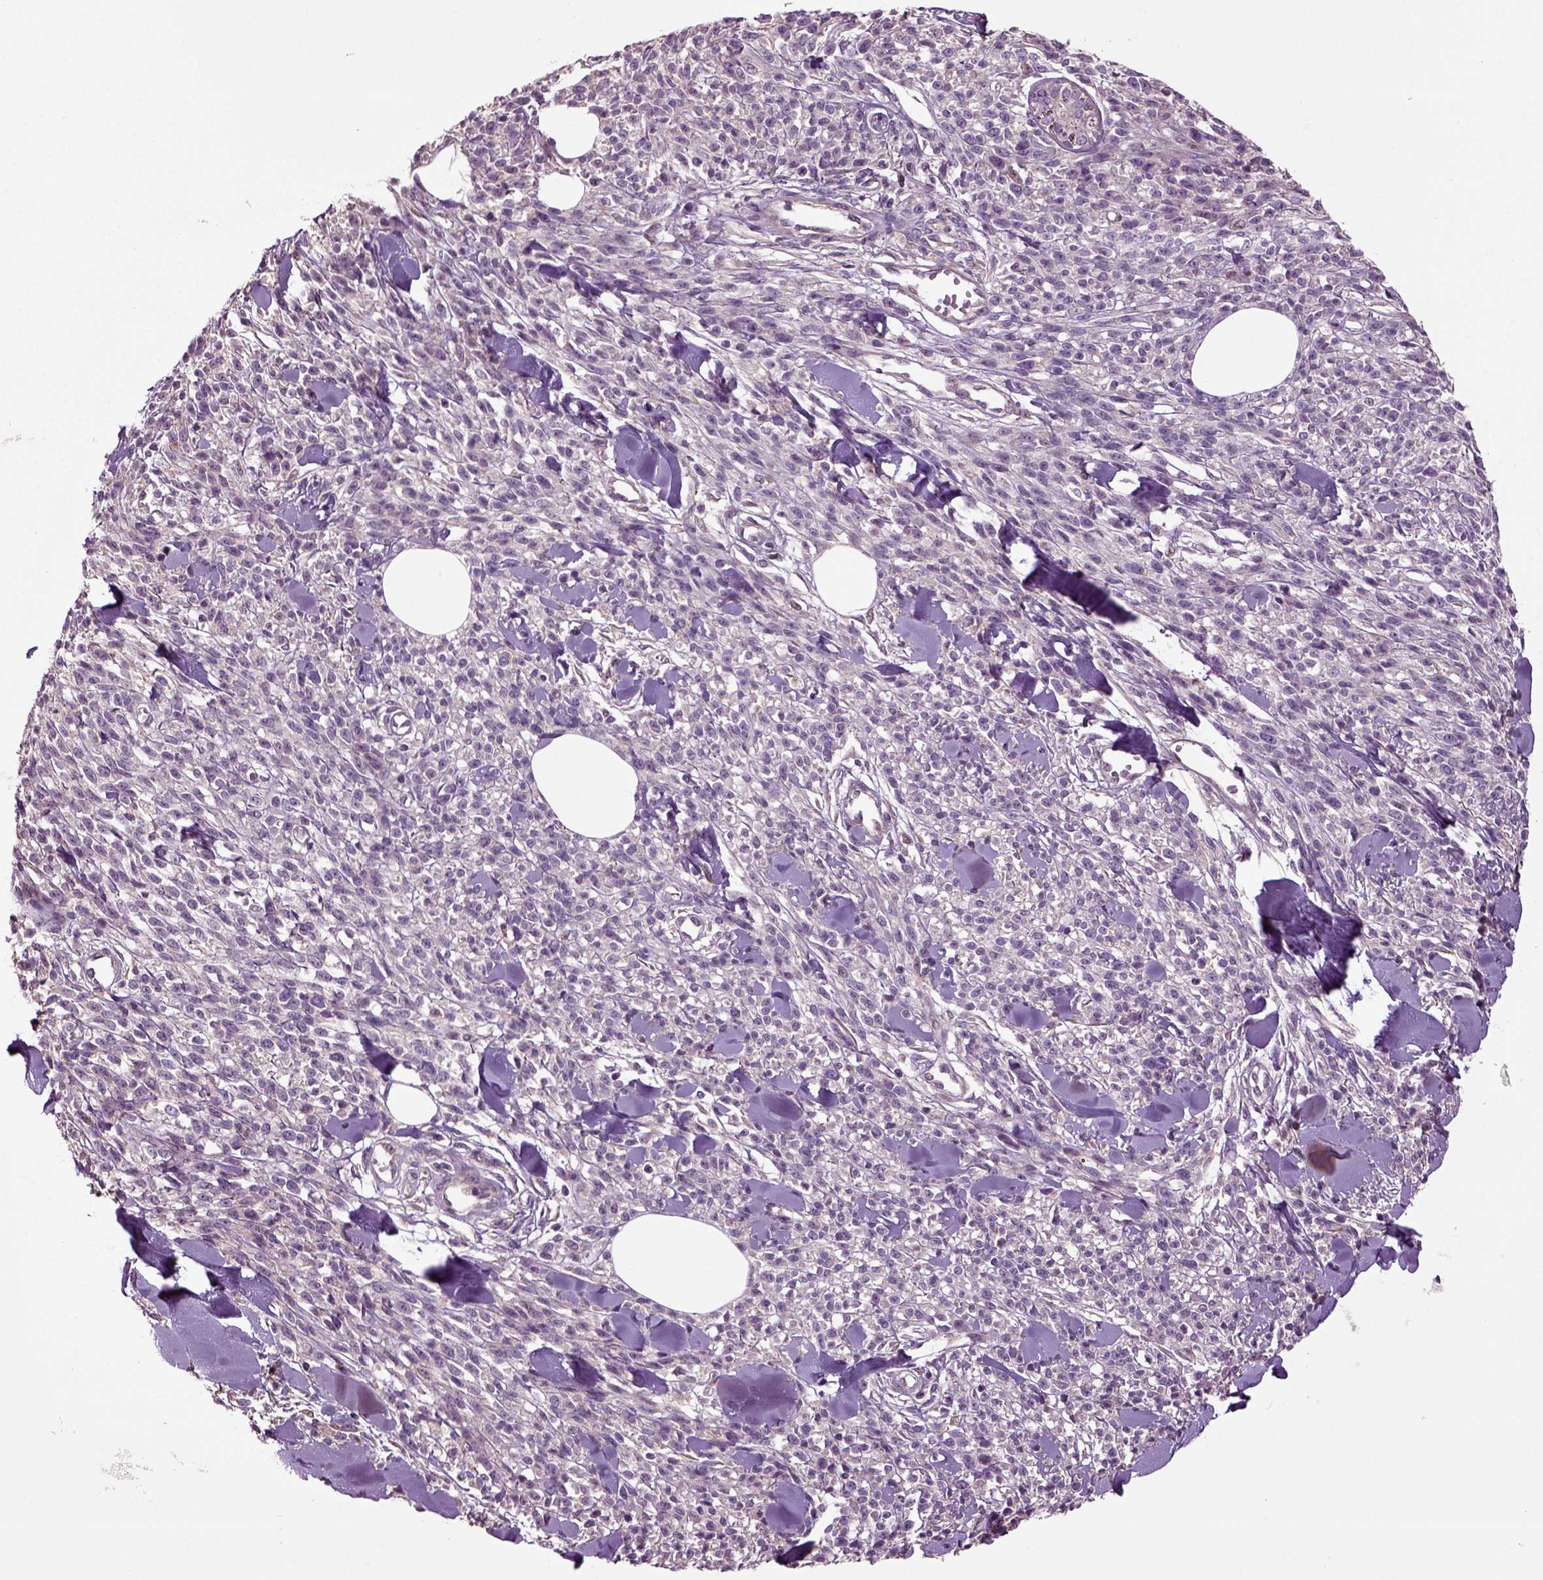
{"staining": {"intensity": "negative", "quantity": "none", "location": "none"}, "tissue": "melanoma", "cell_type": "Tumor cells", "image_type": "cancer", "snomed": [{"axis": "morphology", "description": "Malignant melanoma, NOS"}, {"axis": "topography", "description": "Skin"}, {"axis": "topography", "description": "Skin of trunk"}], "caption": "A micrograph of malignant melanoma stained for a protein displays no brown staining in tumor cells.", "gene": "HAGHL", "patient": {"sex": "male", "age": 74}}